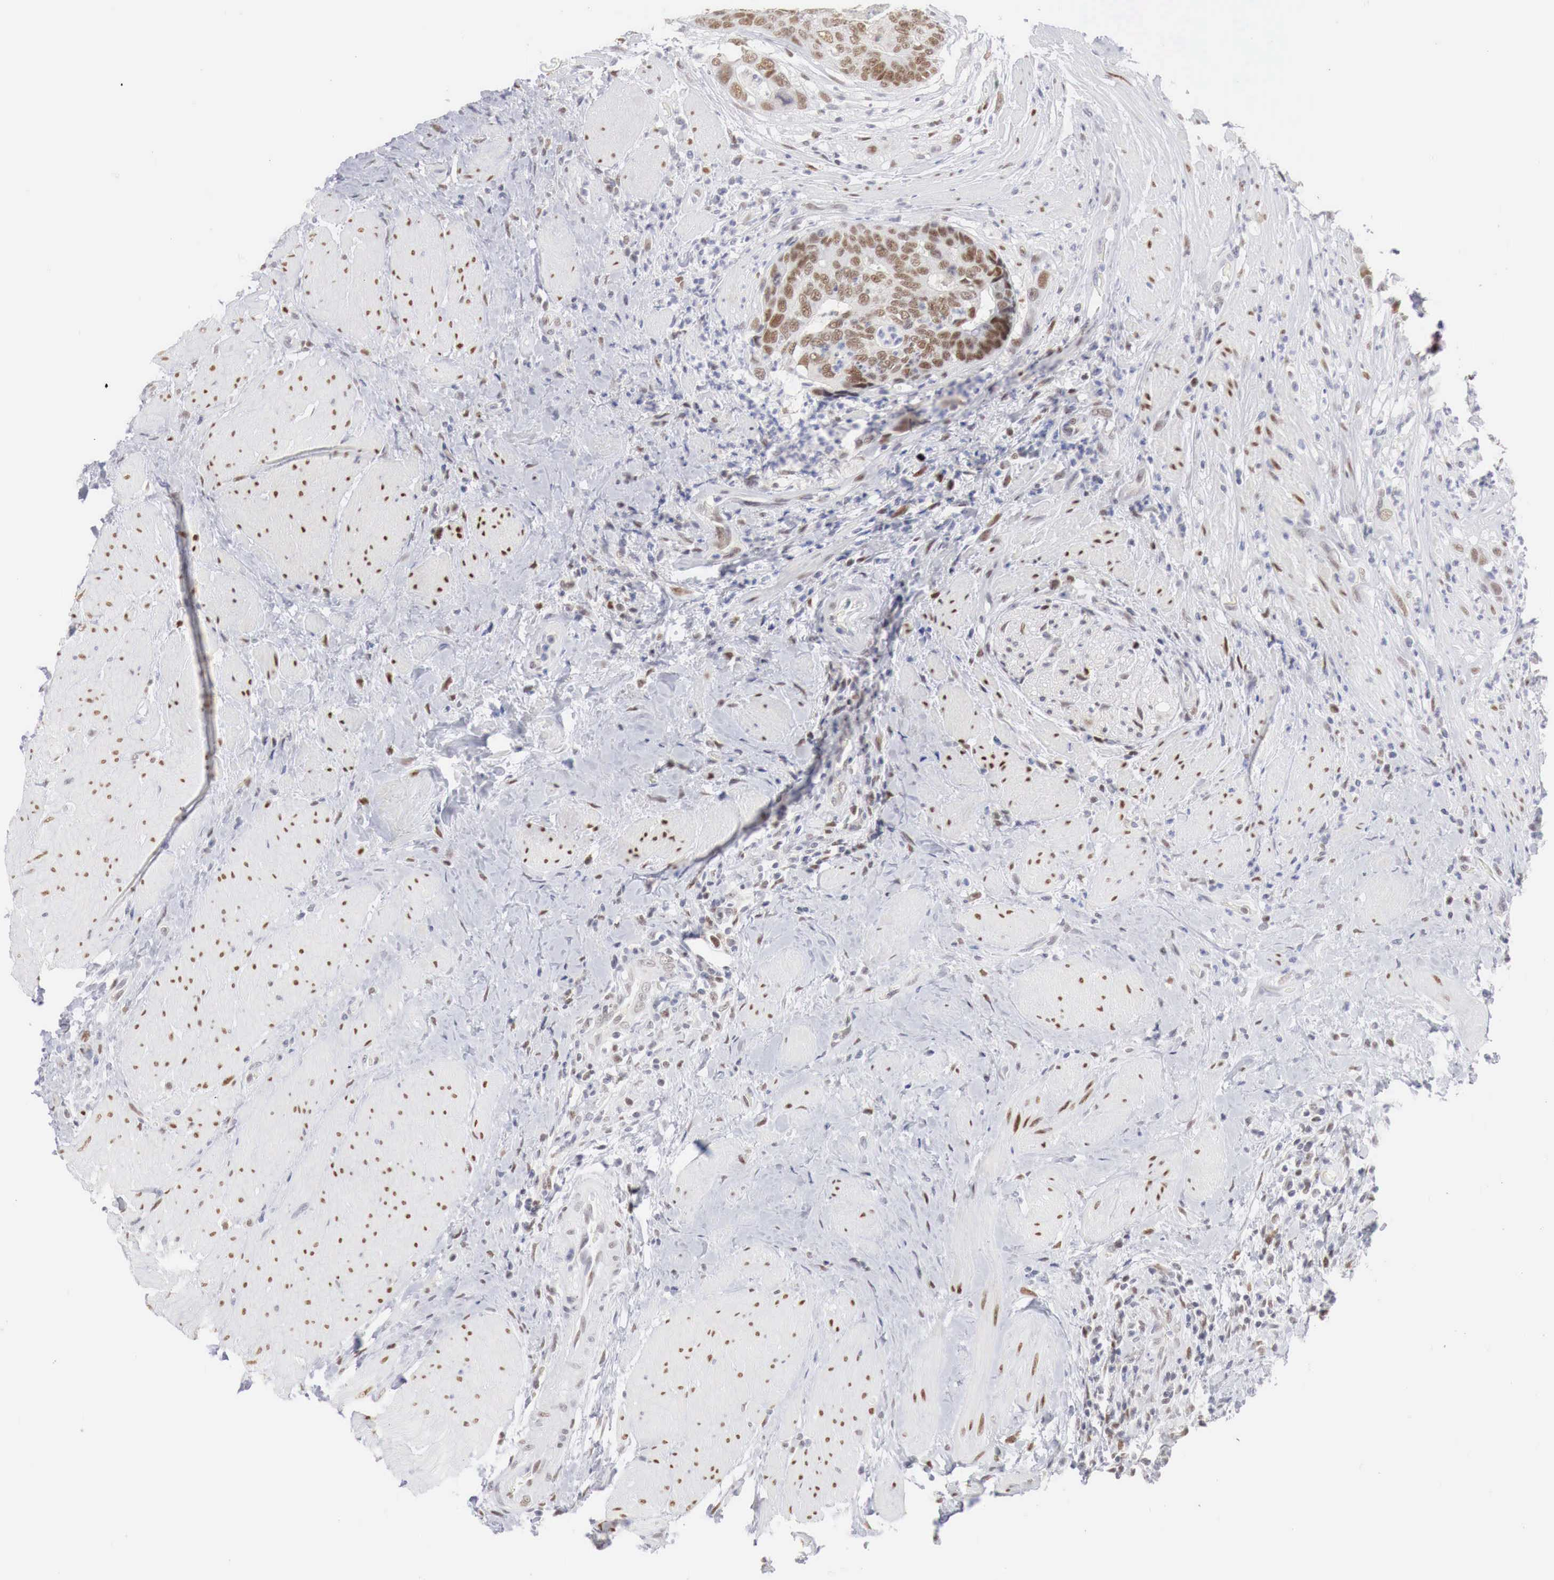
{"staining": {"intensity": "moderate", "quantity": ">75%", "location": "nuclear"}, "tissue": "colorectal cancer", "cell_type": "Tumor cells", "image_type": "cancer", "snomed": [{"axis": "morphology", "description": "Adenocarcinoma, NOS"}, {"axis": "topography", "description": "Rectum"}], "caption": "Immunohistochemistry (IHC) photomicrograph of human colorectal cancer stained for a protein (brown), which displays medium levels of moderate nuclear positivity in approximately >75% of tumor cells.", "gene": "FOXP2", "patient": {"sex": "female", "age": 65}}